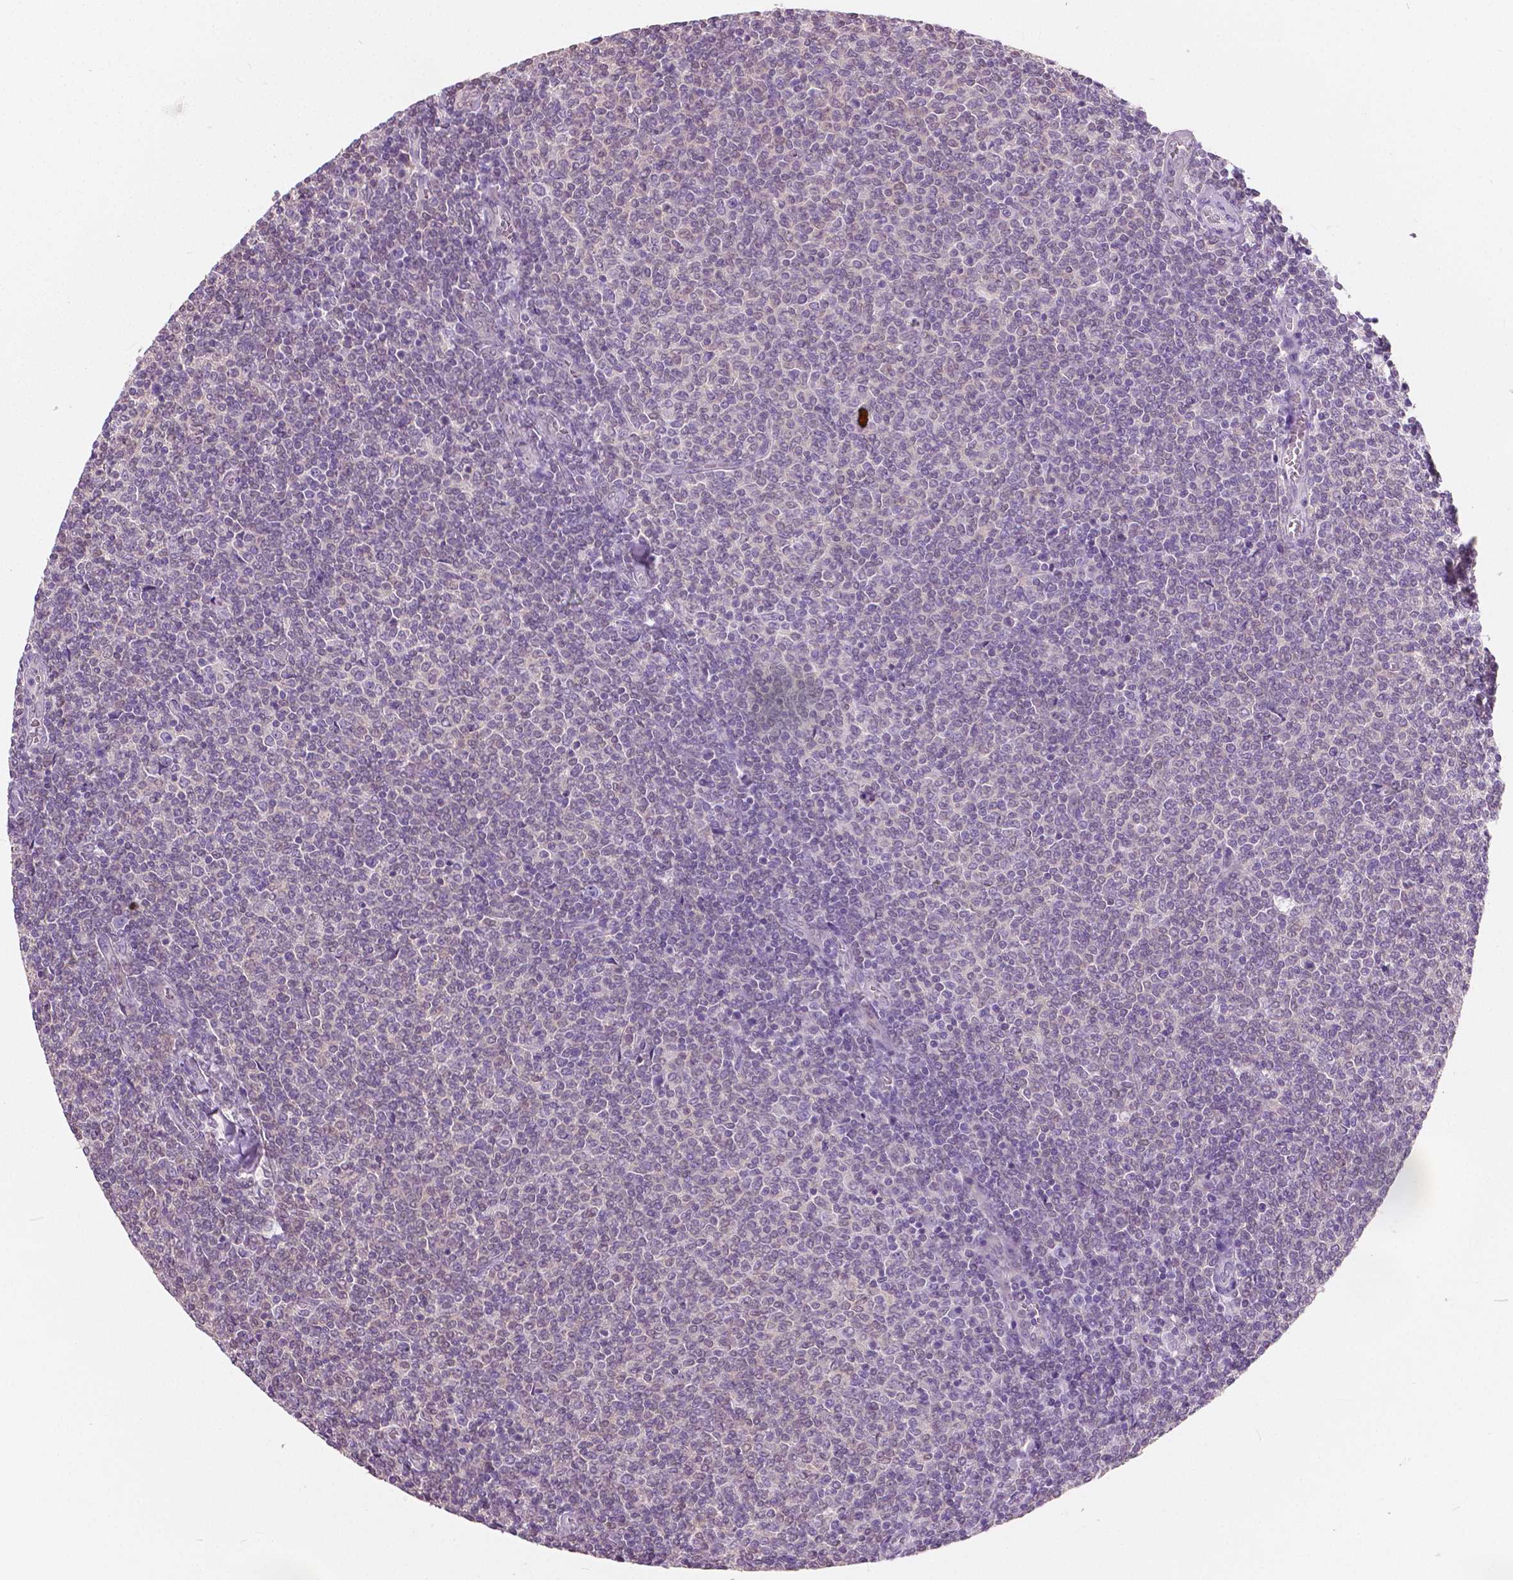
{"staining": {"intensity": "negative", "quantity": "none", "location": "none"}, "tissue": "lymphoma", "cell_type": "Tumor cells", "image_type": "cancer", "snomed": [{"axis": "morphology", "description": "Malignant lymphoma, non-Hodgkin's type, Low grade"}, {"axis": "topography", "description": "Lymph node"}], "caption": "DAB immunohistochemical staining of human malignant lymphoma, non-Hodgkin's type (low-grade) displays no significant staining in tumor cells. (Stains: DAB IHC with hematoxylin counter stain, Microscopy: brightfield microscopy at high magnification).", "gene": "TKFC", "patient": {"sex": "male", "age": 52}}